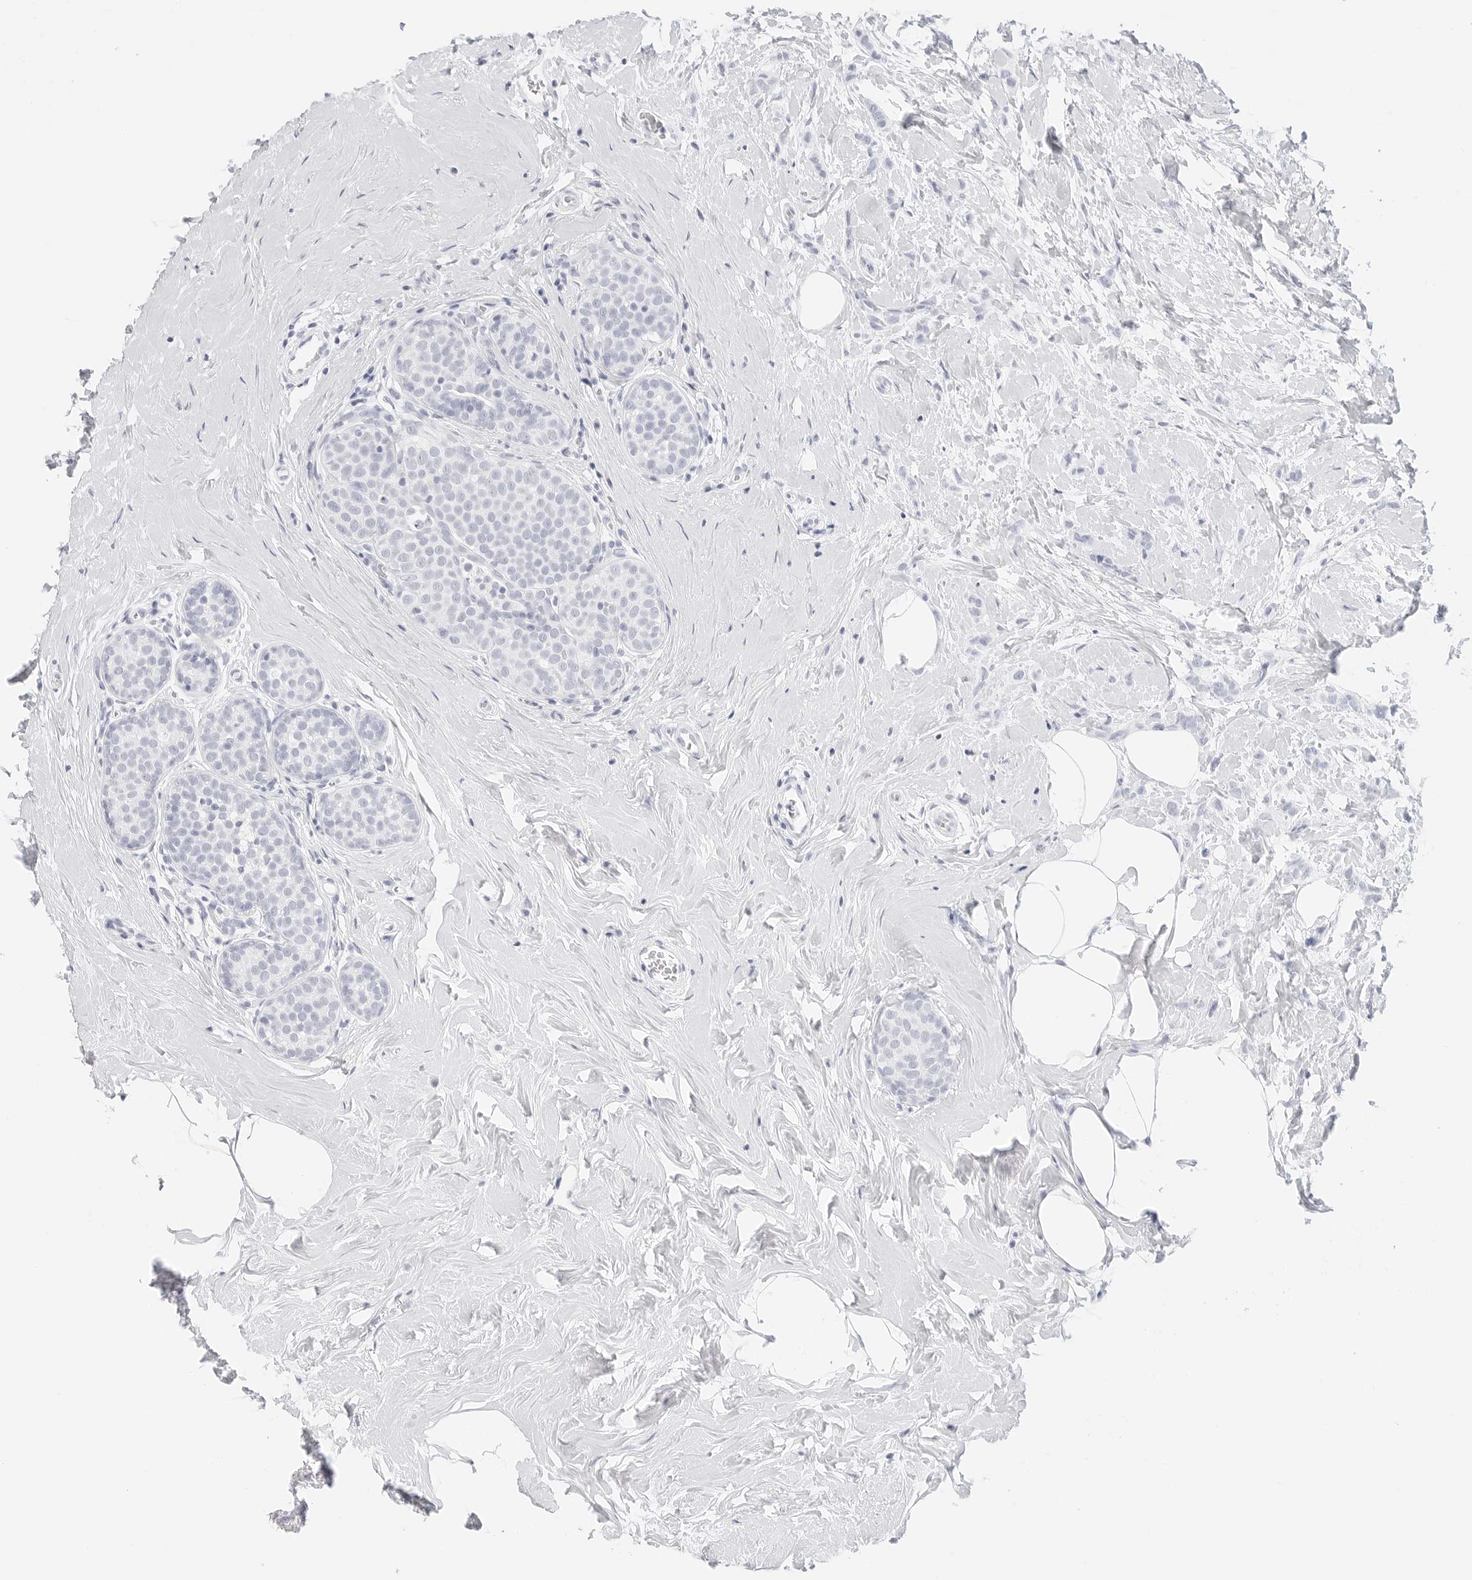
{"staining": {"intensity": "negative", "quantity": "none", "location": "none"}, "tissue": "breast cancer", "cell_type": "Tumor cells", "image_type": "cancer", "snomed": [{"axis": "morphology", "description": "Lobular carcinoma, in situ"}, {"axis": "morphology", "description": "Lobular carcinoma"}, {"axis": "topography", "description": "Breast"}], "caption": "The histopathology image shows no staining of tumor cells in breast cancer (lobular carcinoma). (DAB IHC with hematoxylin counter stain).", "gene": "TFF2", "patient": {"sex": "female", "age": 41}}